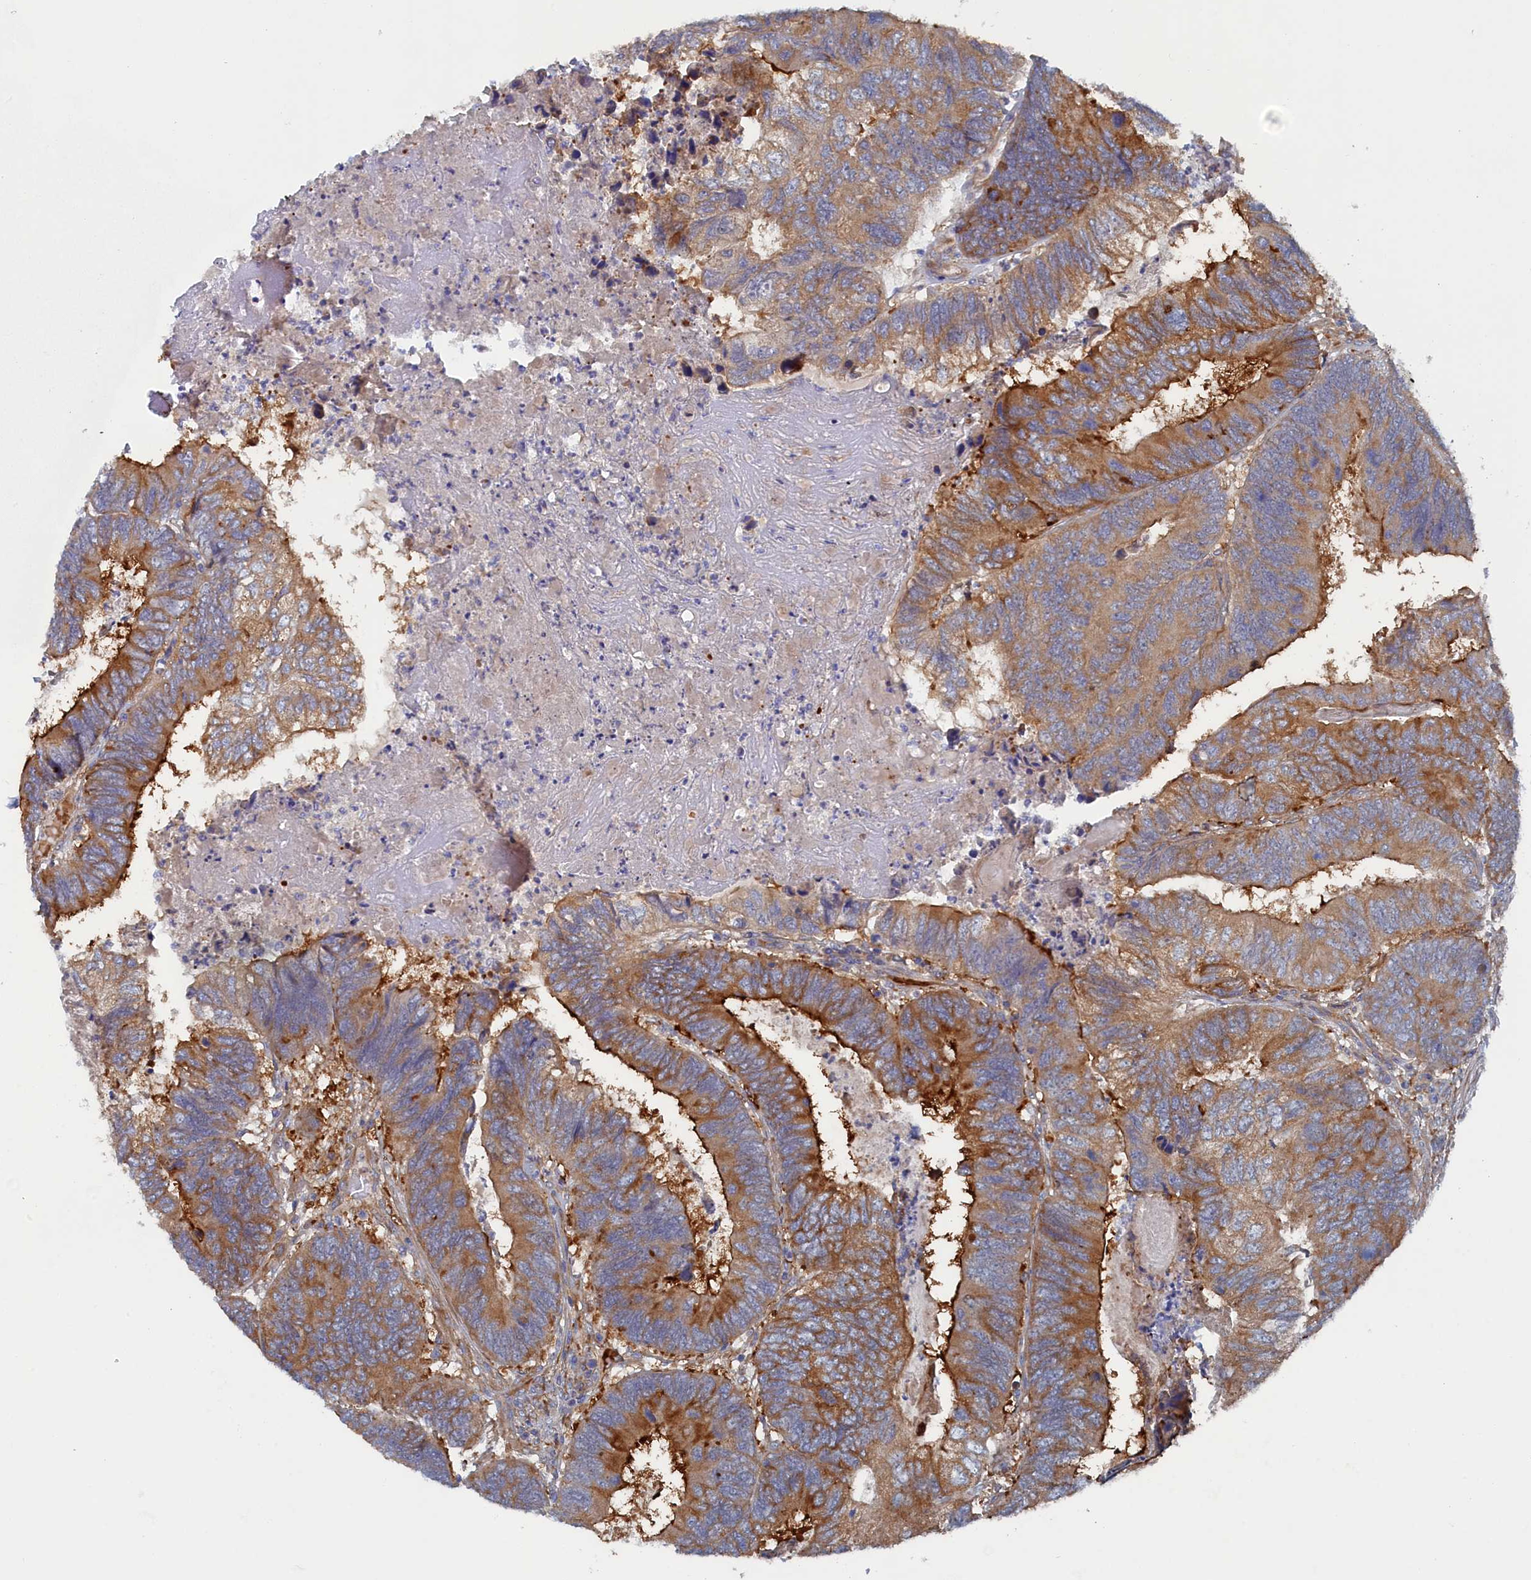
{"staining": {"intensity": "moderate", "quantity": ">75%", "location": "cytoplasmic/membranous"}, "tissue": "colorectal cancer", "cell_type": "Tumor cells", "image_type": "cancer", "snomed": [{"axis": "morphology", "description": "Adenocarcinoma, NOS"}, {"axis": "topography", "description": "Colon"}], "caption": "A high-resolution photomicrograph shows immunohistochemistry staining of colorectal adenocarcinoma, which displays moderate cytoplasmic/membranous positivity in about >75% of tumor cells.", "gene": "TMEM196", "patient": {"sex": "female", "age": 67}}